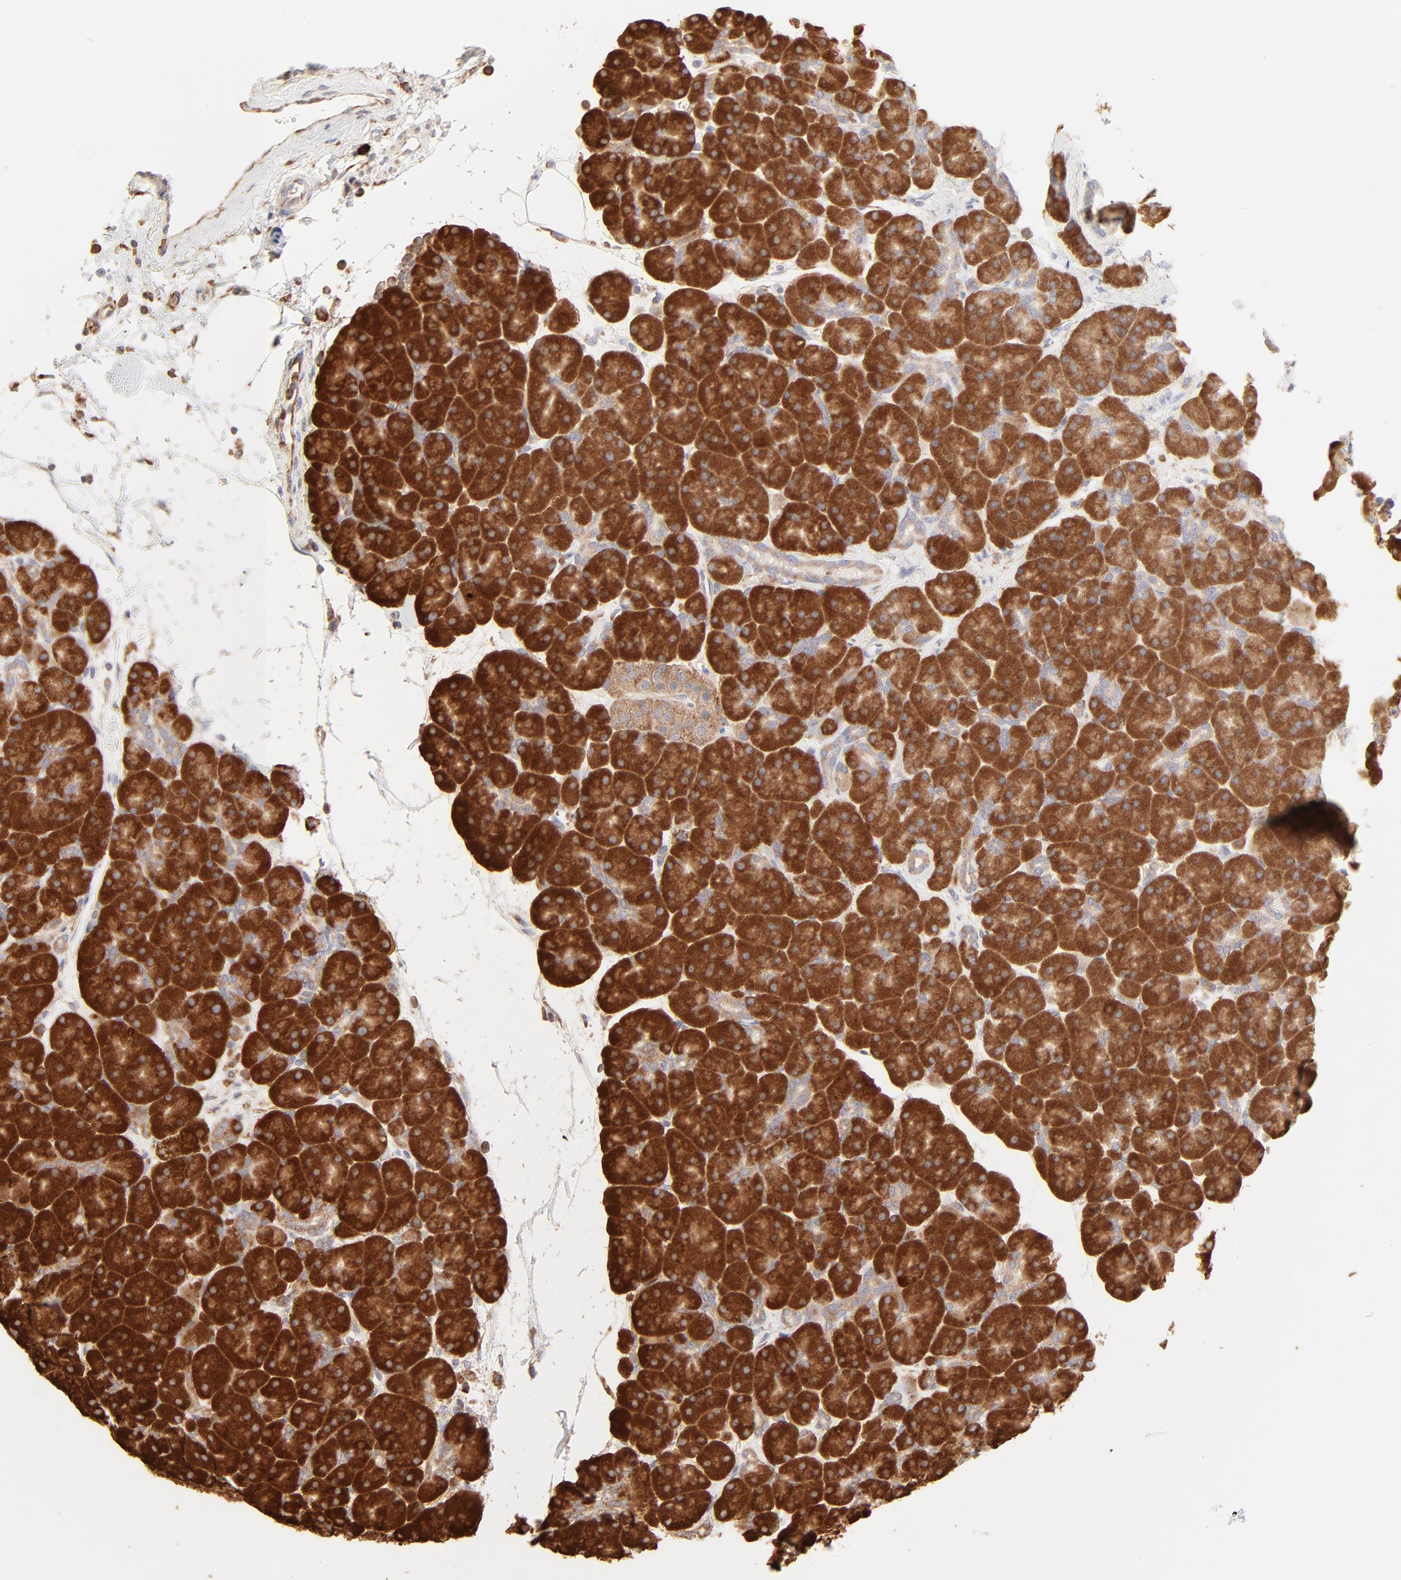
{"staining": {"intensity": "strong", "quantity": ">75%", "location": "cytoplasmic/membranous"}, "tissue": "pancreas", "cell_type": "Exocrine glandular cells", "image_type": "normal", "snomed": [{"axis": "morphology", "description": "Normal tissue, NOS"}, {"axis": "topography", "description": "Pancreas"}], "caption": "The micrograph shows immunohistochemical staining of normal pancreas. There is strong cytoplasmic/membranous staining is seen in about >75% of exocrine glandular cells.", "gene": "RPS20", "patient": {"sex": "male", "age": 66}}